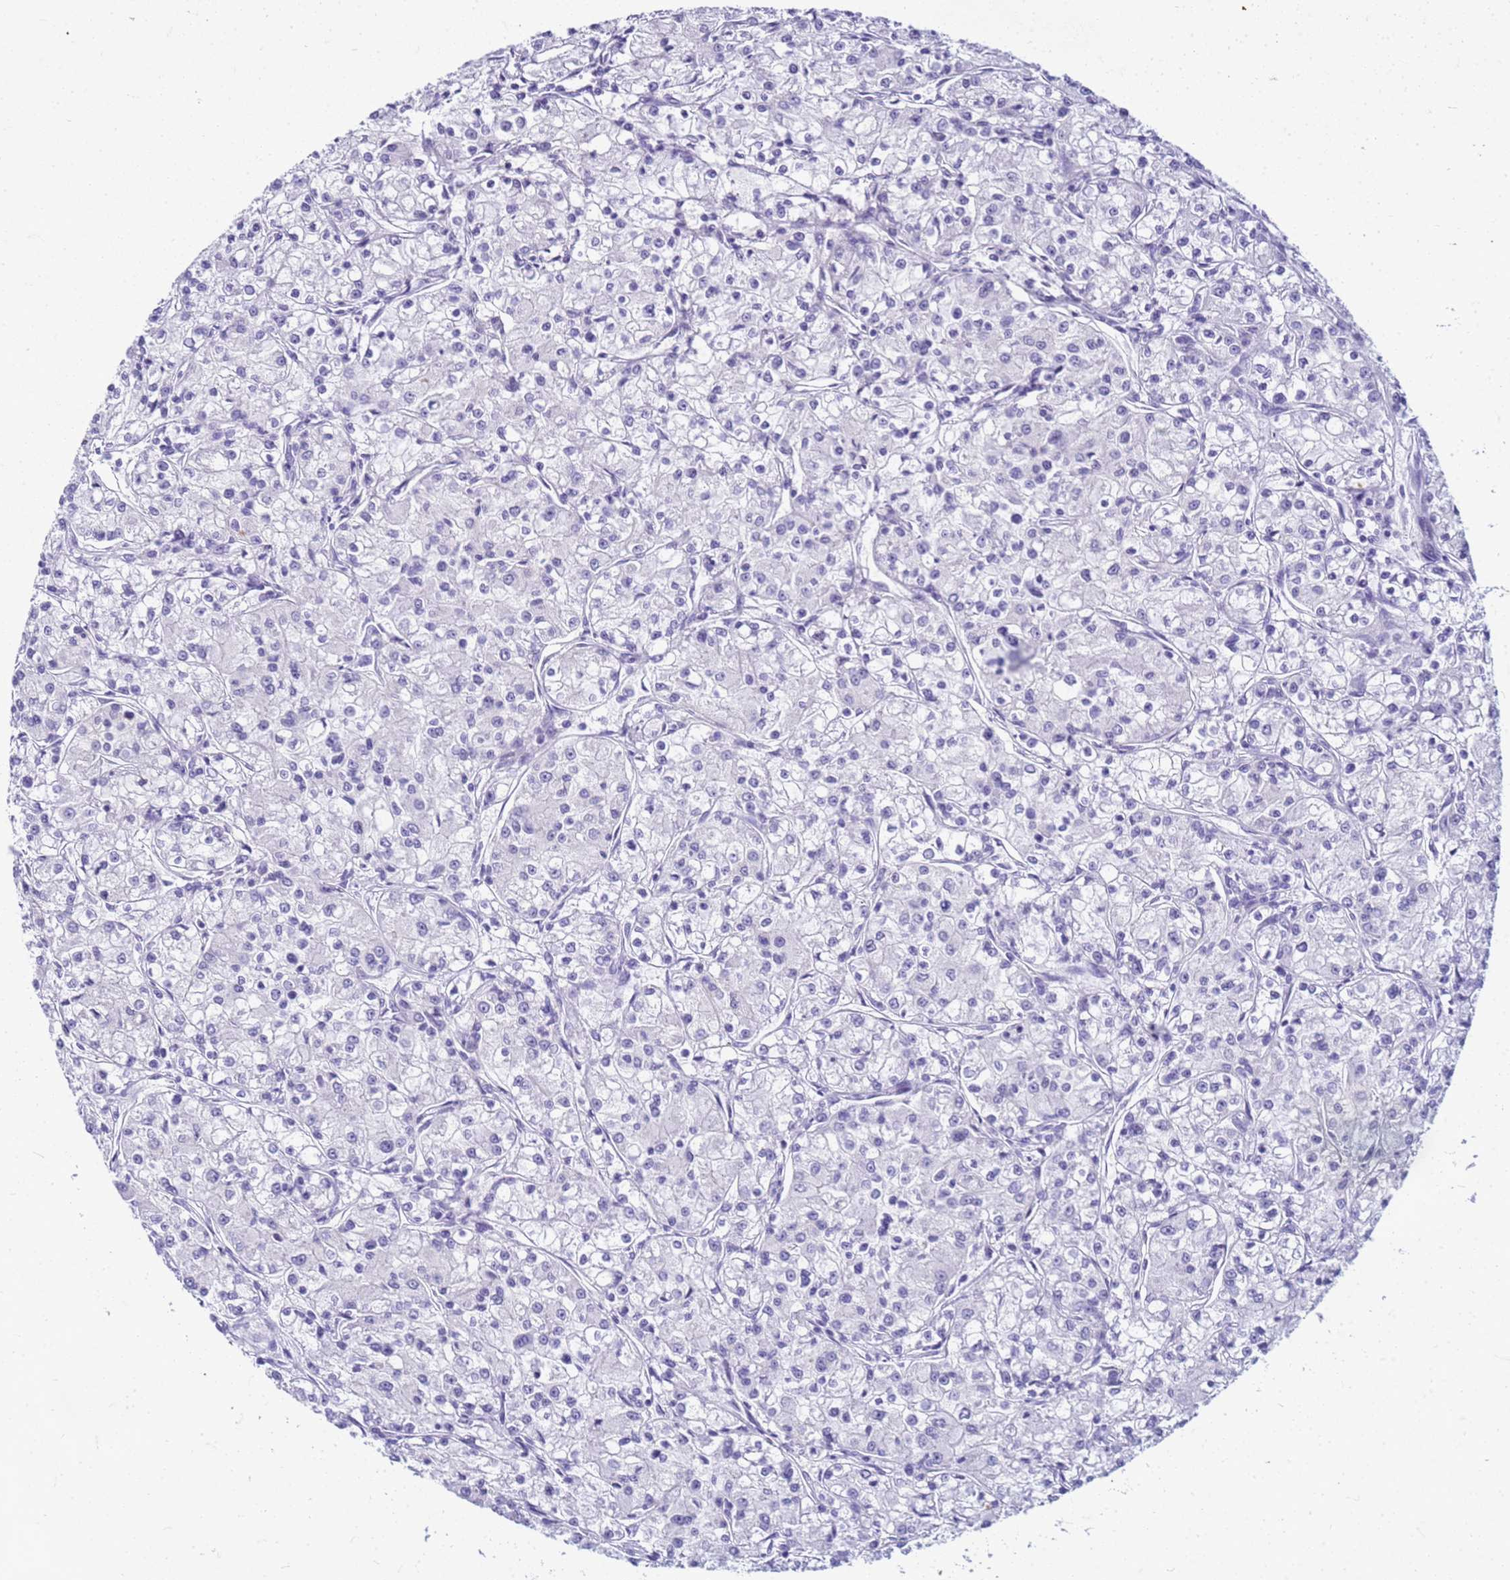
{"staining": {"intensity": "negative", "quantity": "none", "location": "none"}, "tissue": "renal cancer", "cell_type": "Tumor cells", "image_type": "cancer", "snomed": [{"axis": "morphology", "description": "Adenocarcinoma, NOS"}, {"axis": "topography", "description": "Kidney"}], "caption": "Immunohistochemistry histopathology image of neoplastic tissue: human renal adenocarcinoma stained with DAB demonstrates no significant protein positivity in tumor cells.", "gene": "CFAP100", "patient": {"sex": "female", "age": 59}}